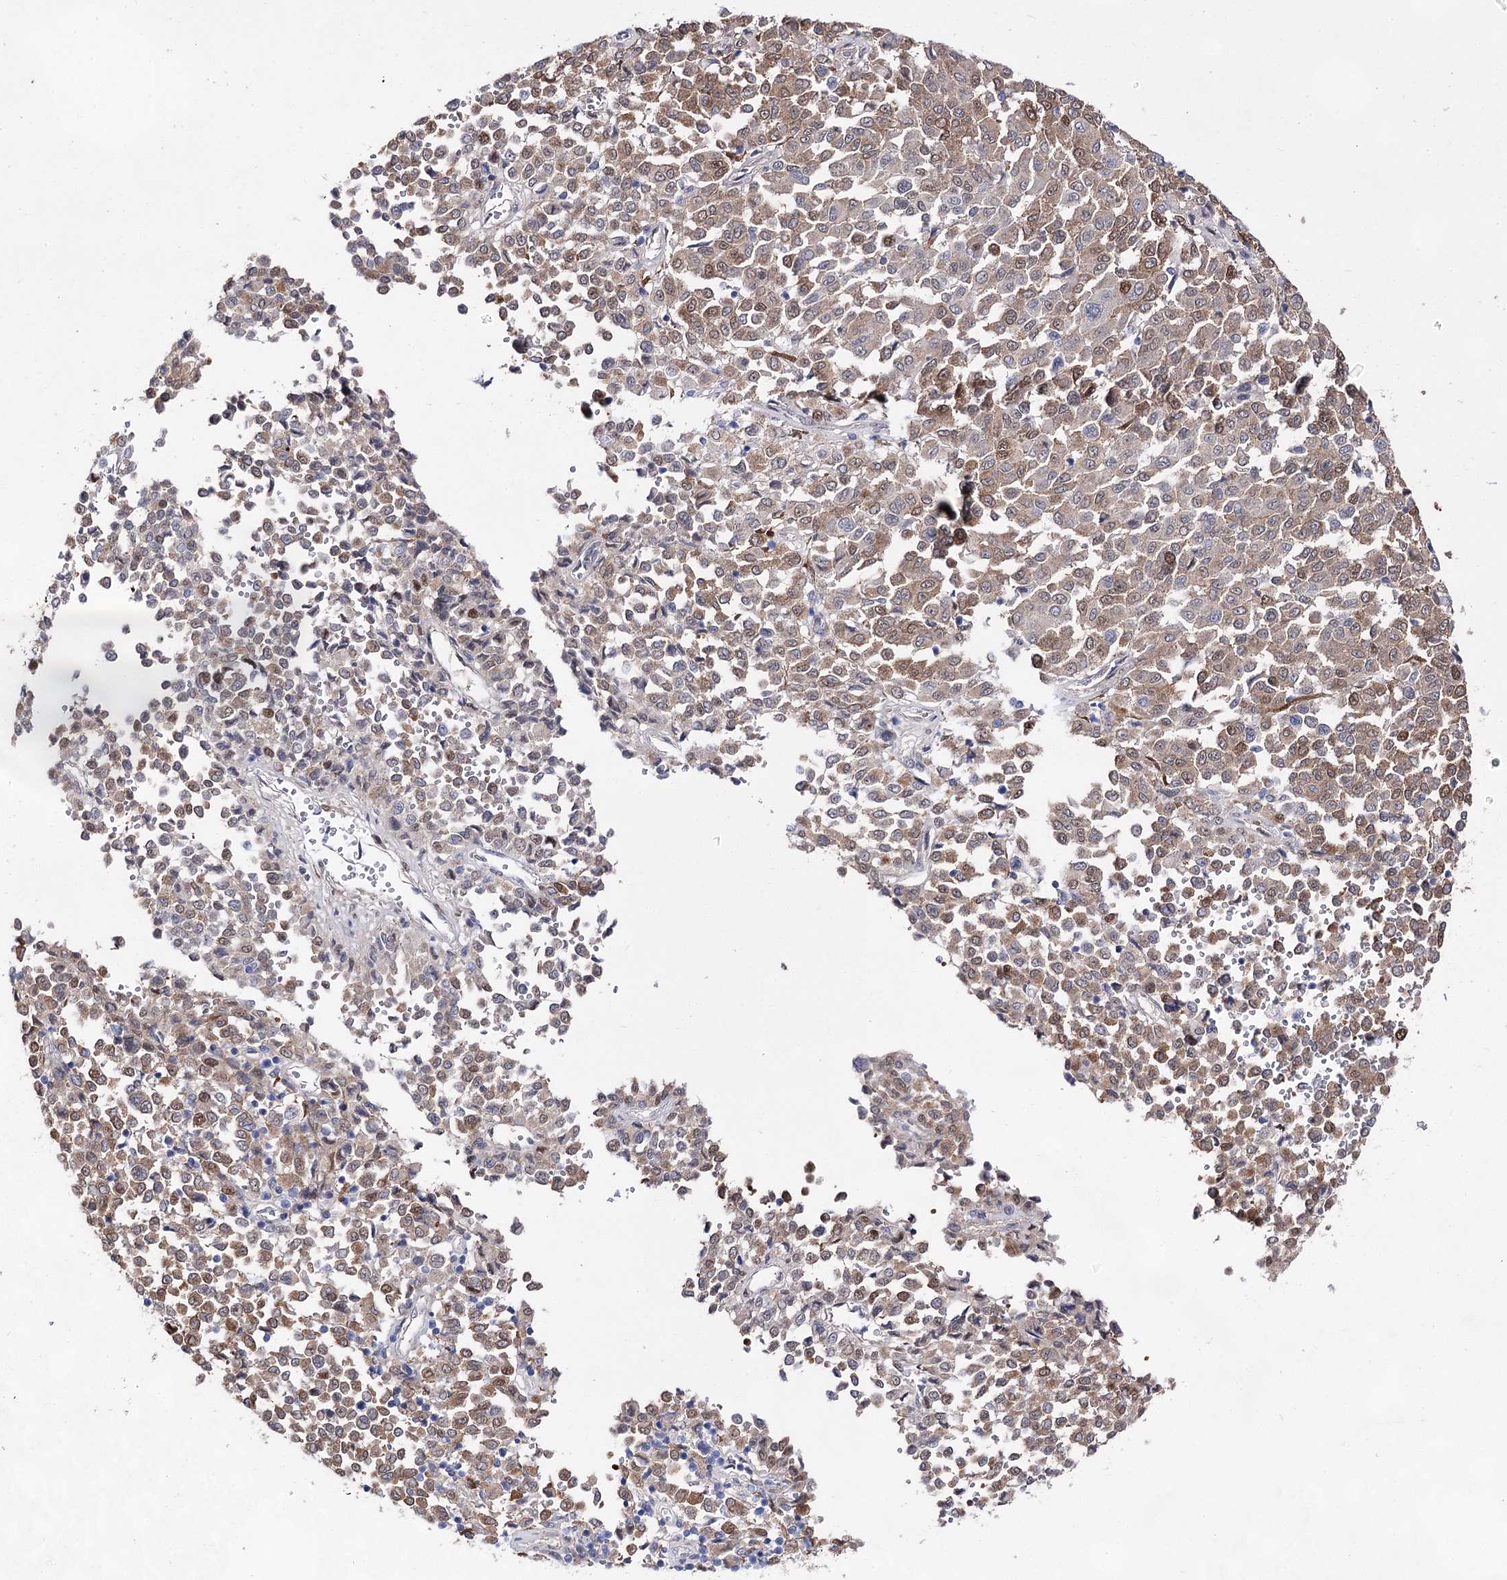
{"staining": {"intensity": "weak", "quantity": "25%-75%", "location": "cytoplasmic/membranous"}, "tissue": "melanoma", "cell_type": "Tumor cells", "image_type": "cancer", "snomed": [{"axis": "morphology", "description": "Malignant melanoma, Metastatic site"}, {"axis": "topography", "description": "Pancreas"}], "caption": "This photomicrograph exhibits IHC staining of malignant melanoma (metastatic site), with low weak cytoplasmic/membranous positivity in about 25%-75% of tumor cells.", "gene": "UGDH", "patient": {"sex": "female", "age": 30}}